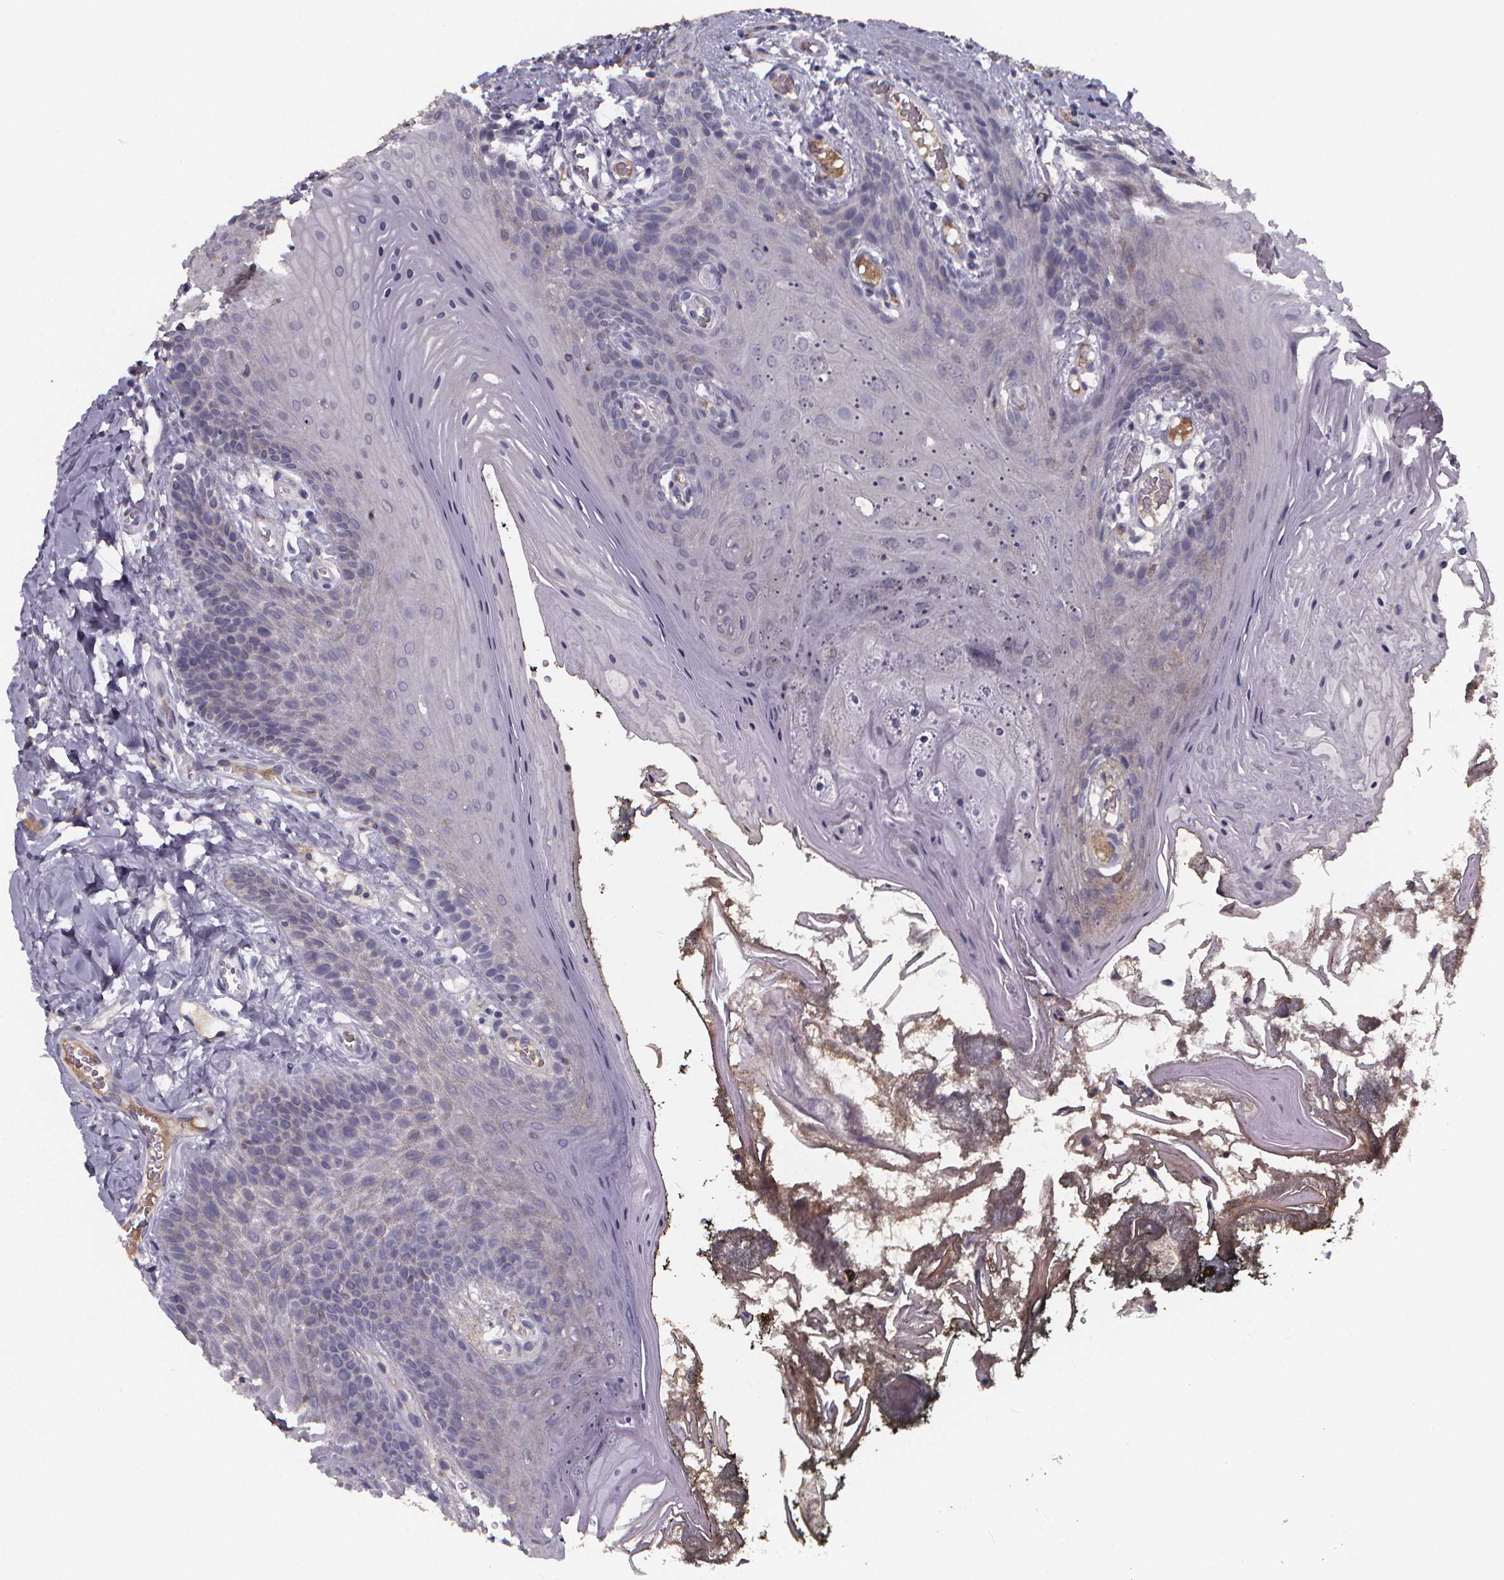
{"staining": {"intensity": "negative", "quantity": "none", "location": "none"}, "tissue": "oral mucosa", "cell_type": "Squamous epithelial cells", "image_type": "normal", "snomed": [{"axis": "morphology", "description": "Normal tissue, NOS"}, {"axis": "topography", "description": "Oral tissue"}], "caption": "This is a photomicrograph of IHC staining of normal oral mucosa, which shows no staining in squamous epithelial cells. Brightfield microscopy of immunohistochemistry (IHC) stained with DAB (3,3'-diaminobenzidine) (brown) and hematoxylin (blue), captured at high magnification.", "gene": "AGT", "patient": {"sex": "male", "age": 9}}